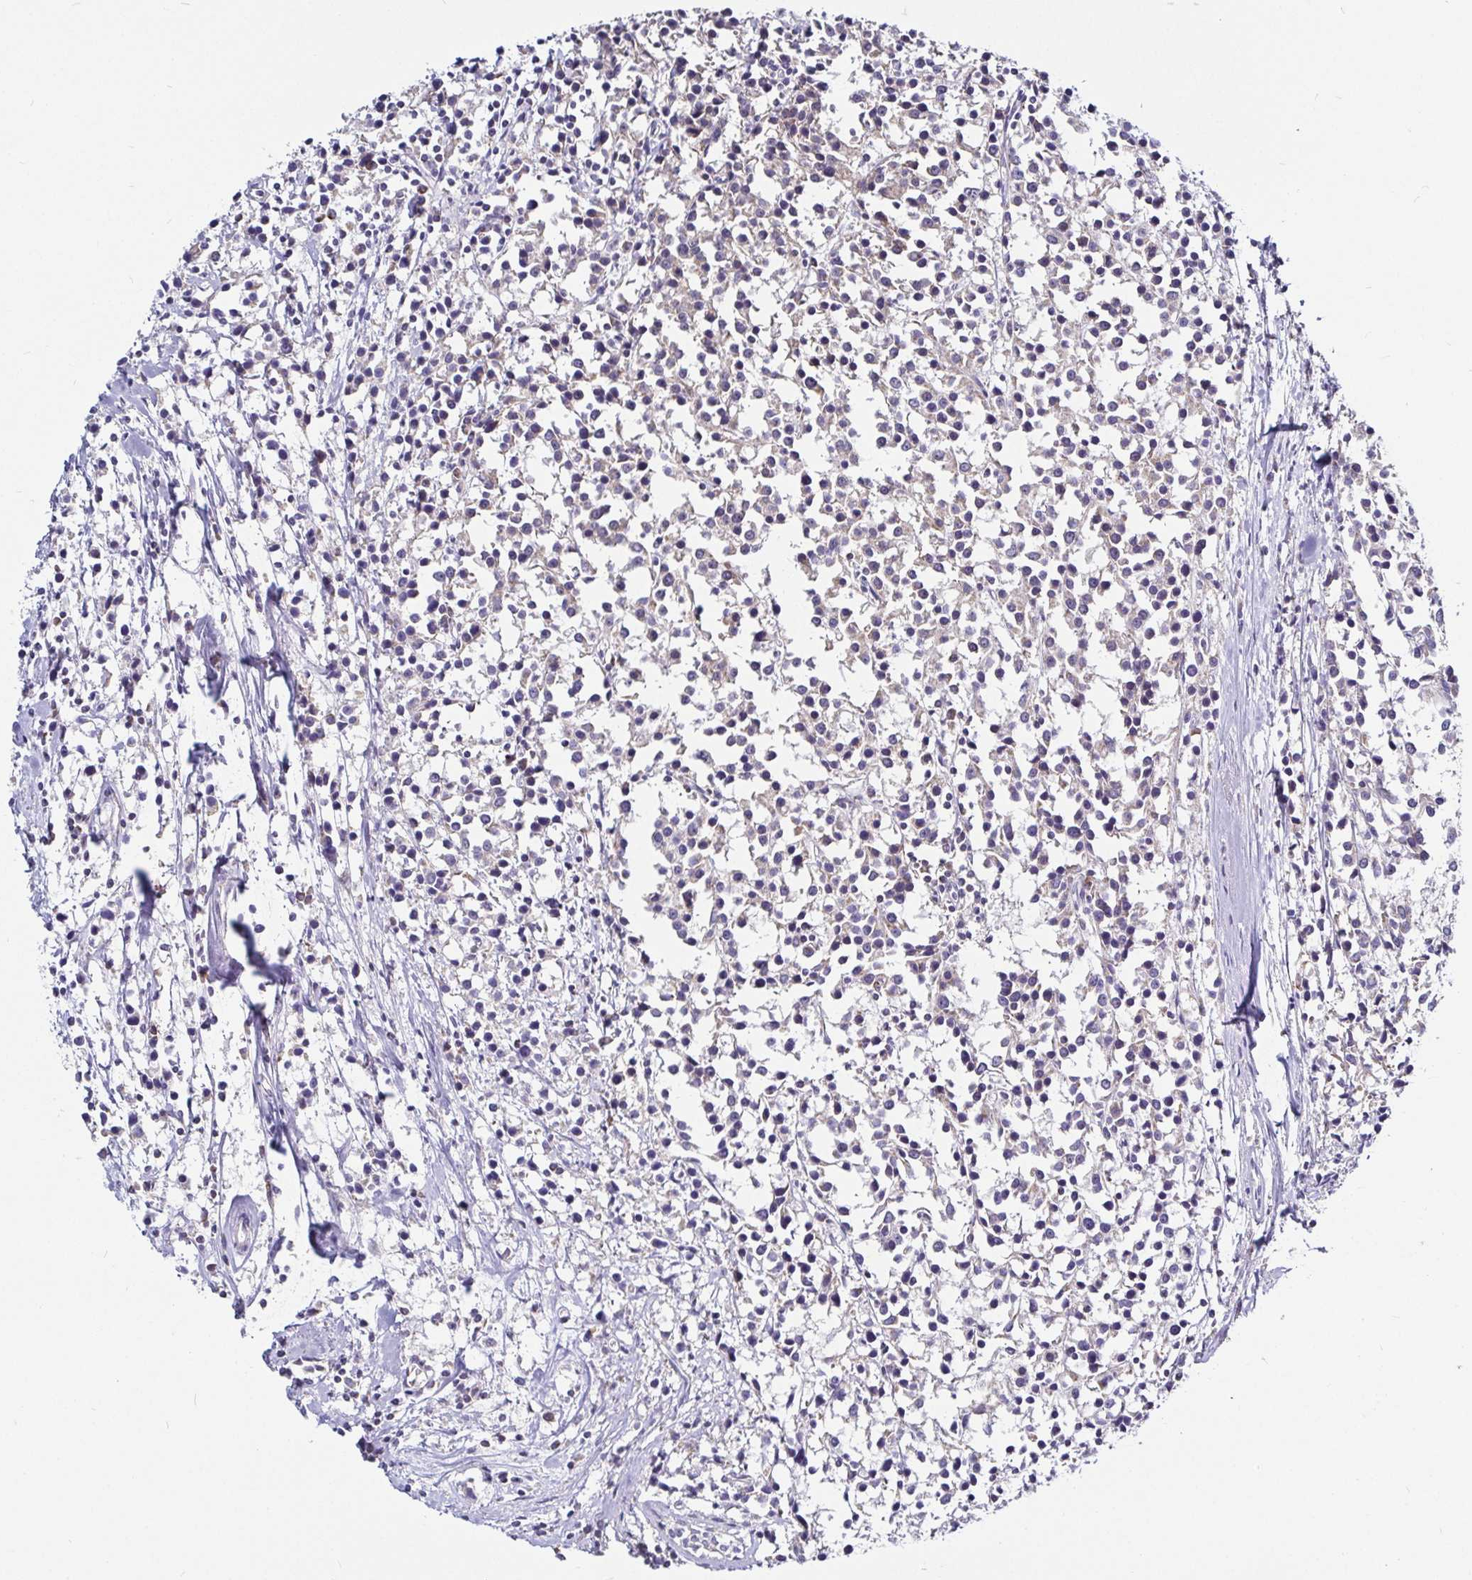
{"staining": {"intensity": "negative", "quantity": "none", "location": "none"}, "tissue": "breast cancer", "cell_type": "Tumor cells", "image_type": "cancer", "snomed": [{"axis": "morphology", "description": "Duct carcinoma"}, {"axis": "topography", "description": "Breast"}], "caption": "This micrograph is of breast invasive ductal carcinoma stained with immunohistochemistry (IHC) to label a protein in brown with the nuclei are counter-stained blue. There is no expression in tumor cells.", "gene": "PGAM2", "patient": {"sex": "female", "age": 80}}